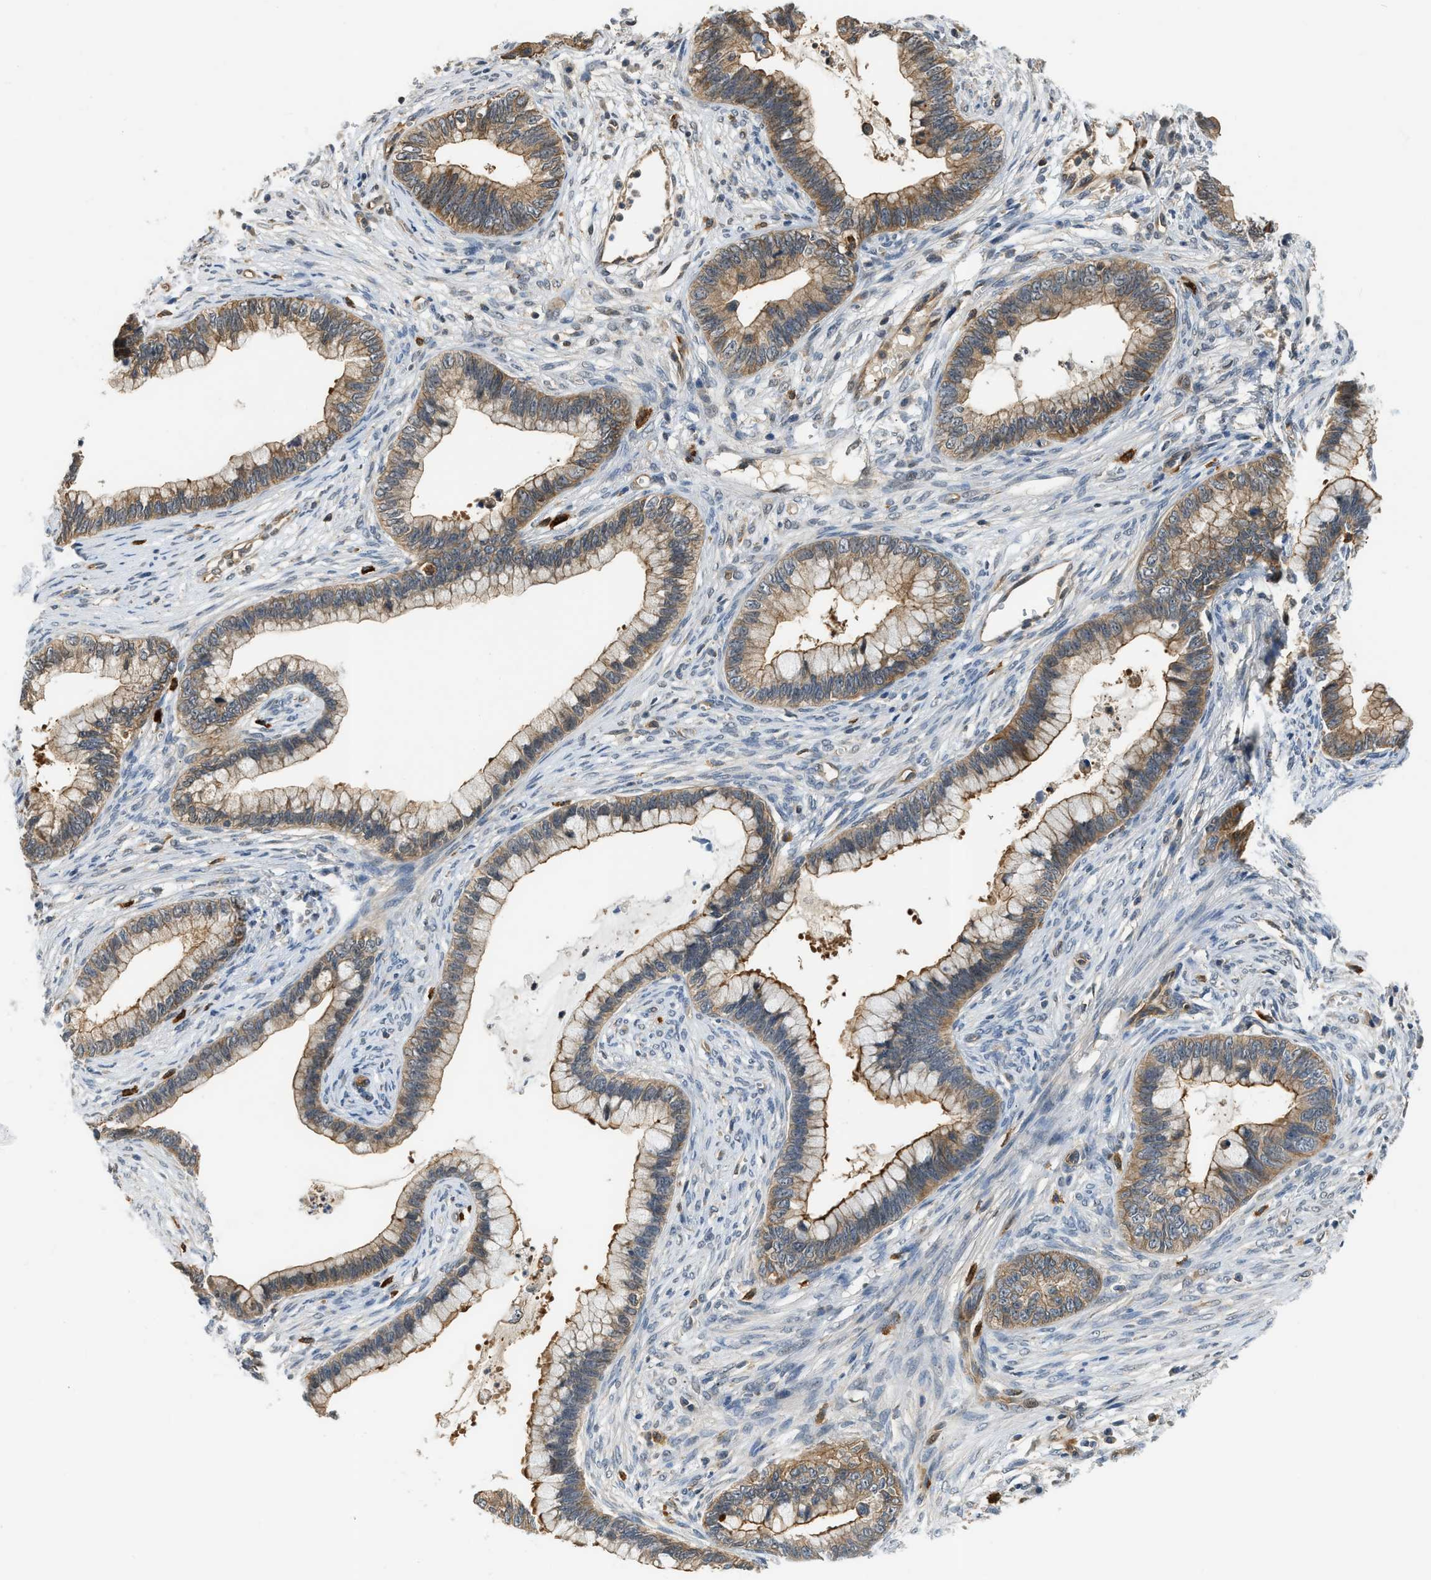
{"staining": {"intensity": "moderate", "quantity": "25%-75%", "location": "cytoplasmic/membranous"}, "tissue": "cervical cancer", "cell_type": "Tumor cells", "image_type": "cancer", "snomed": [{"axis": "morphology", "description": "Adenocarcinoma, NOS"}, {"axis": "topography", "description": "Cervix"}], "caption": "This micrograph demonstrates immunohistochemistry staining of adenocarcinoma (cervical), with medium moderate cytoplasmic/membranous positivity in approximately 25%-75% of tumor cells.", "gene": "CBLB", "patient": {"sex": "female", "age": 44}}